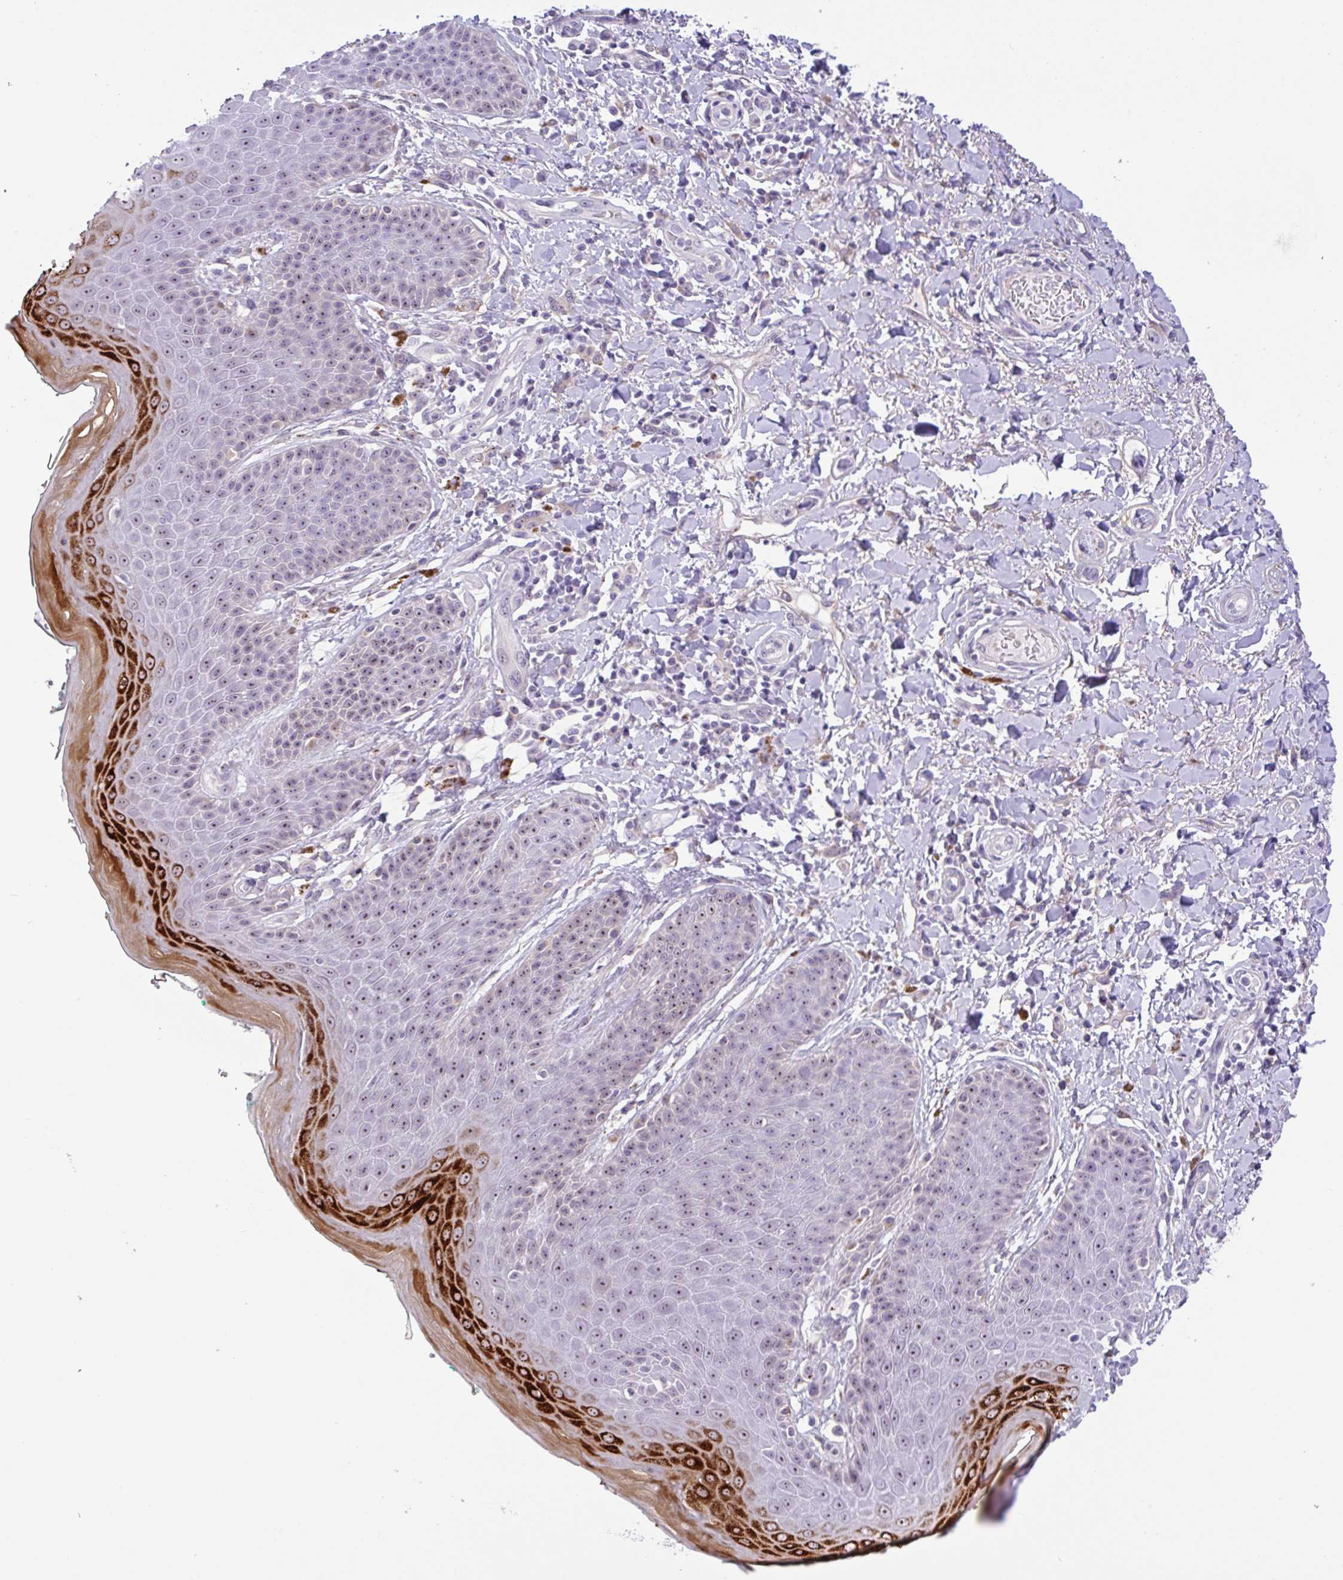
{"staining": {"intensity": "strong", "quantity": "25%-75%", "location": "cytoplasmic/membranous,nuclear"}, "tissue": "skin", "cell_type": "Epidermal cells", "image_type": "normal", "snomed": [{"axis": "morphology", "description": "Normal tissue, NOS"}, {"axis": "topography", "description": "Peripheral nerve tissue"}], "caption": "Skin stained with immunohistochemistry reveals strong cytoplasmic/membranous,nuclear positivity in approximately 25%-75% of epidermal cells.", "gene": "MXRA8", "patient": {"sex": "male", "age": 51}}